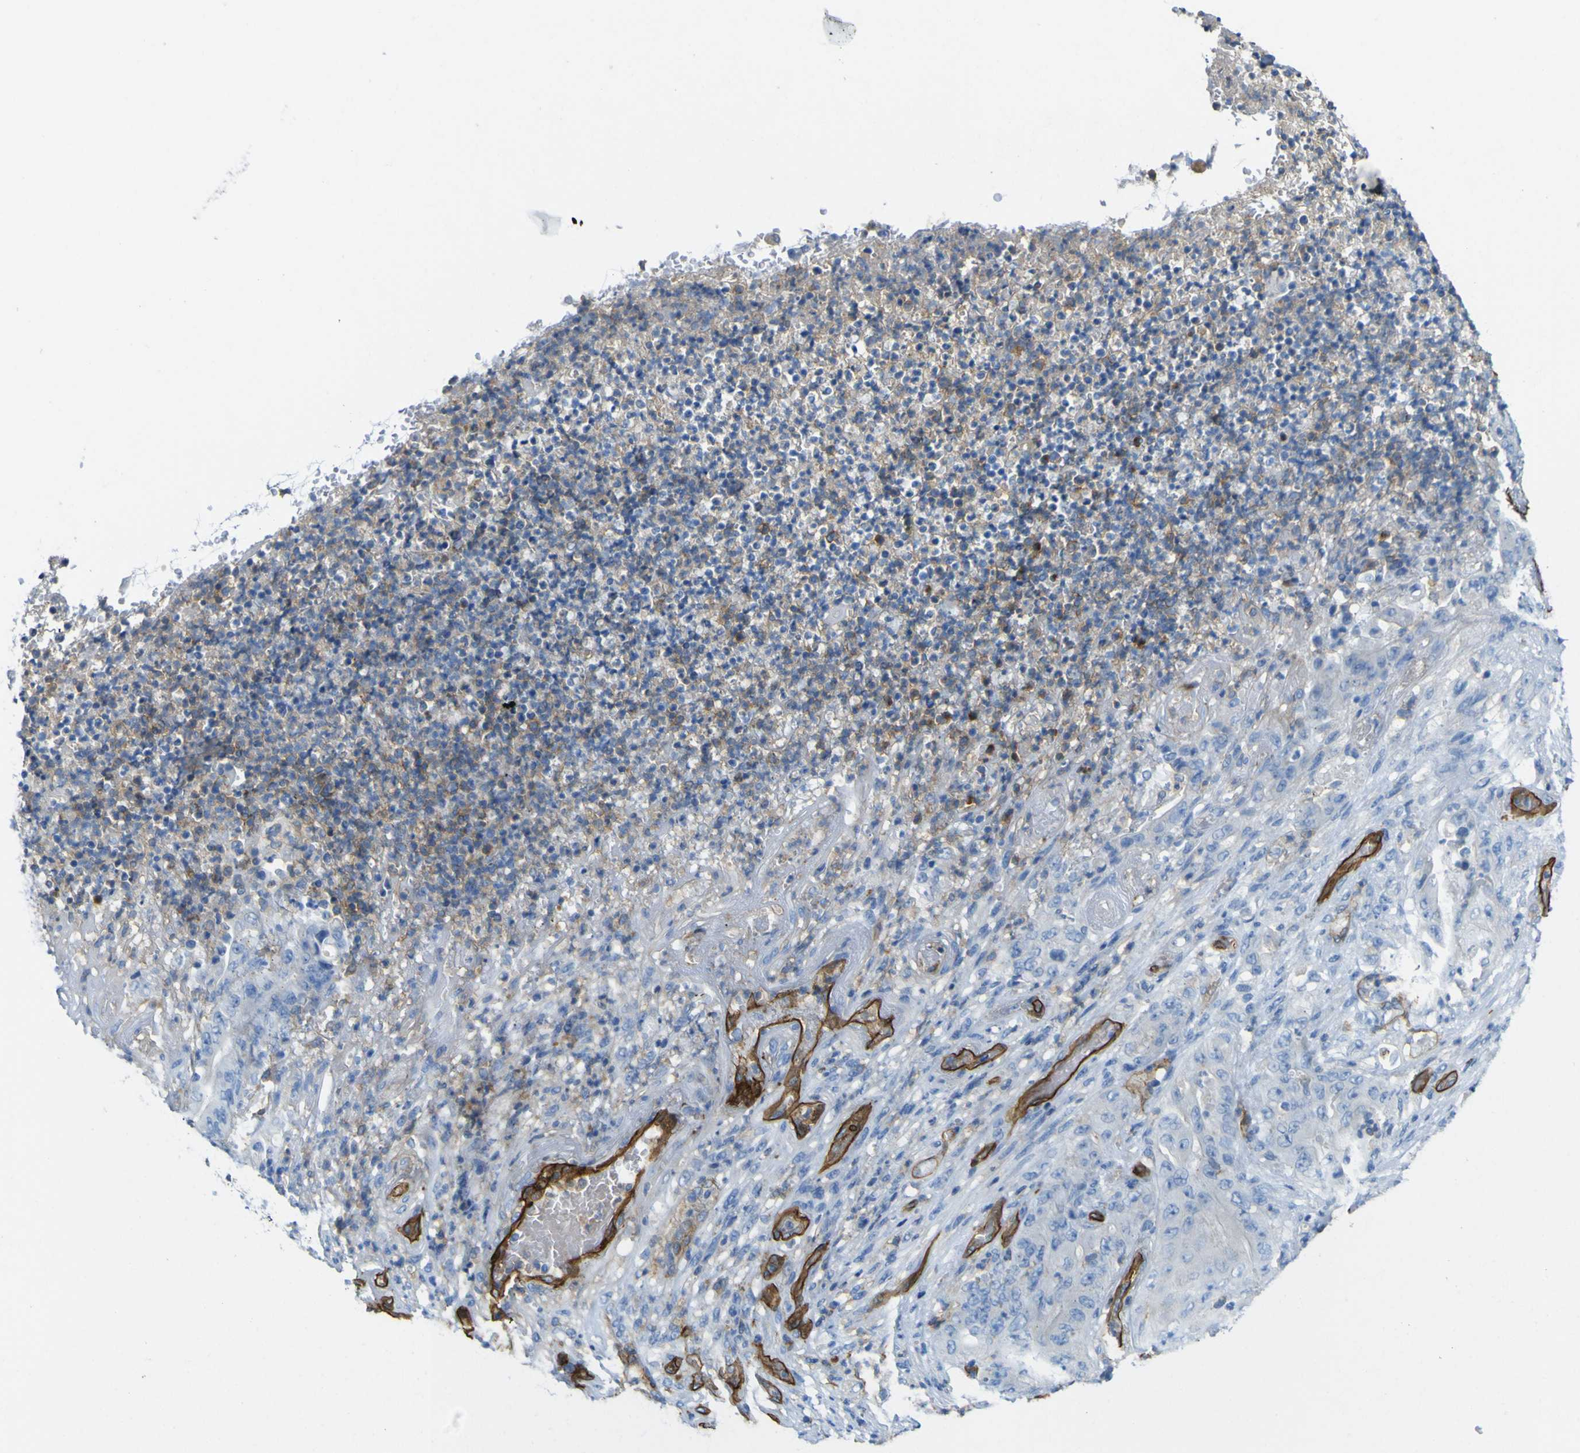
{"staining": {"intensity": "negative", "quantity": "none", "location": "none"}, "tissue": "stomach cancer", "cell_type": "Tumor cells", "image_type": "cancer", "snomed": [{"axis": "morphology", "description": "Adenocarcinoma, NOS"}, {"axis": "topography", "description": "Stomach"}], "caption": "The micrograph shows no significant expression in tumor cells of adenocarcinoma (stomach). (DAB immunohistochemistry (IHC) visualized using brightfield microscopy, high magnification).", "gene": "CD93", "patient": {"sex": "female", "age": 73}}